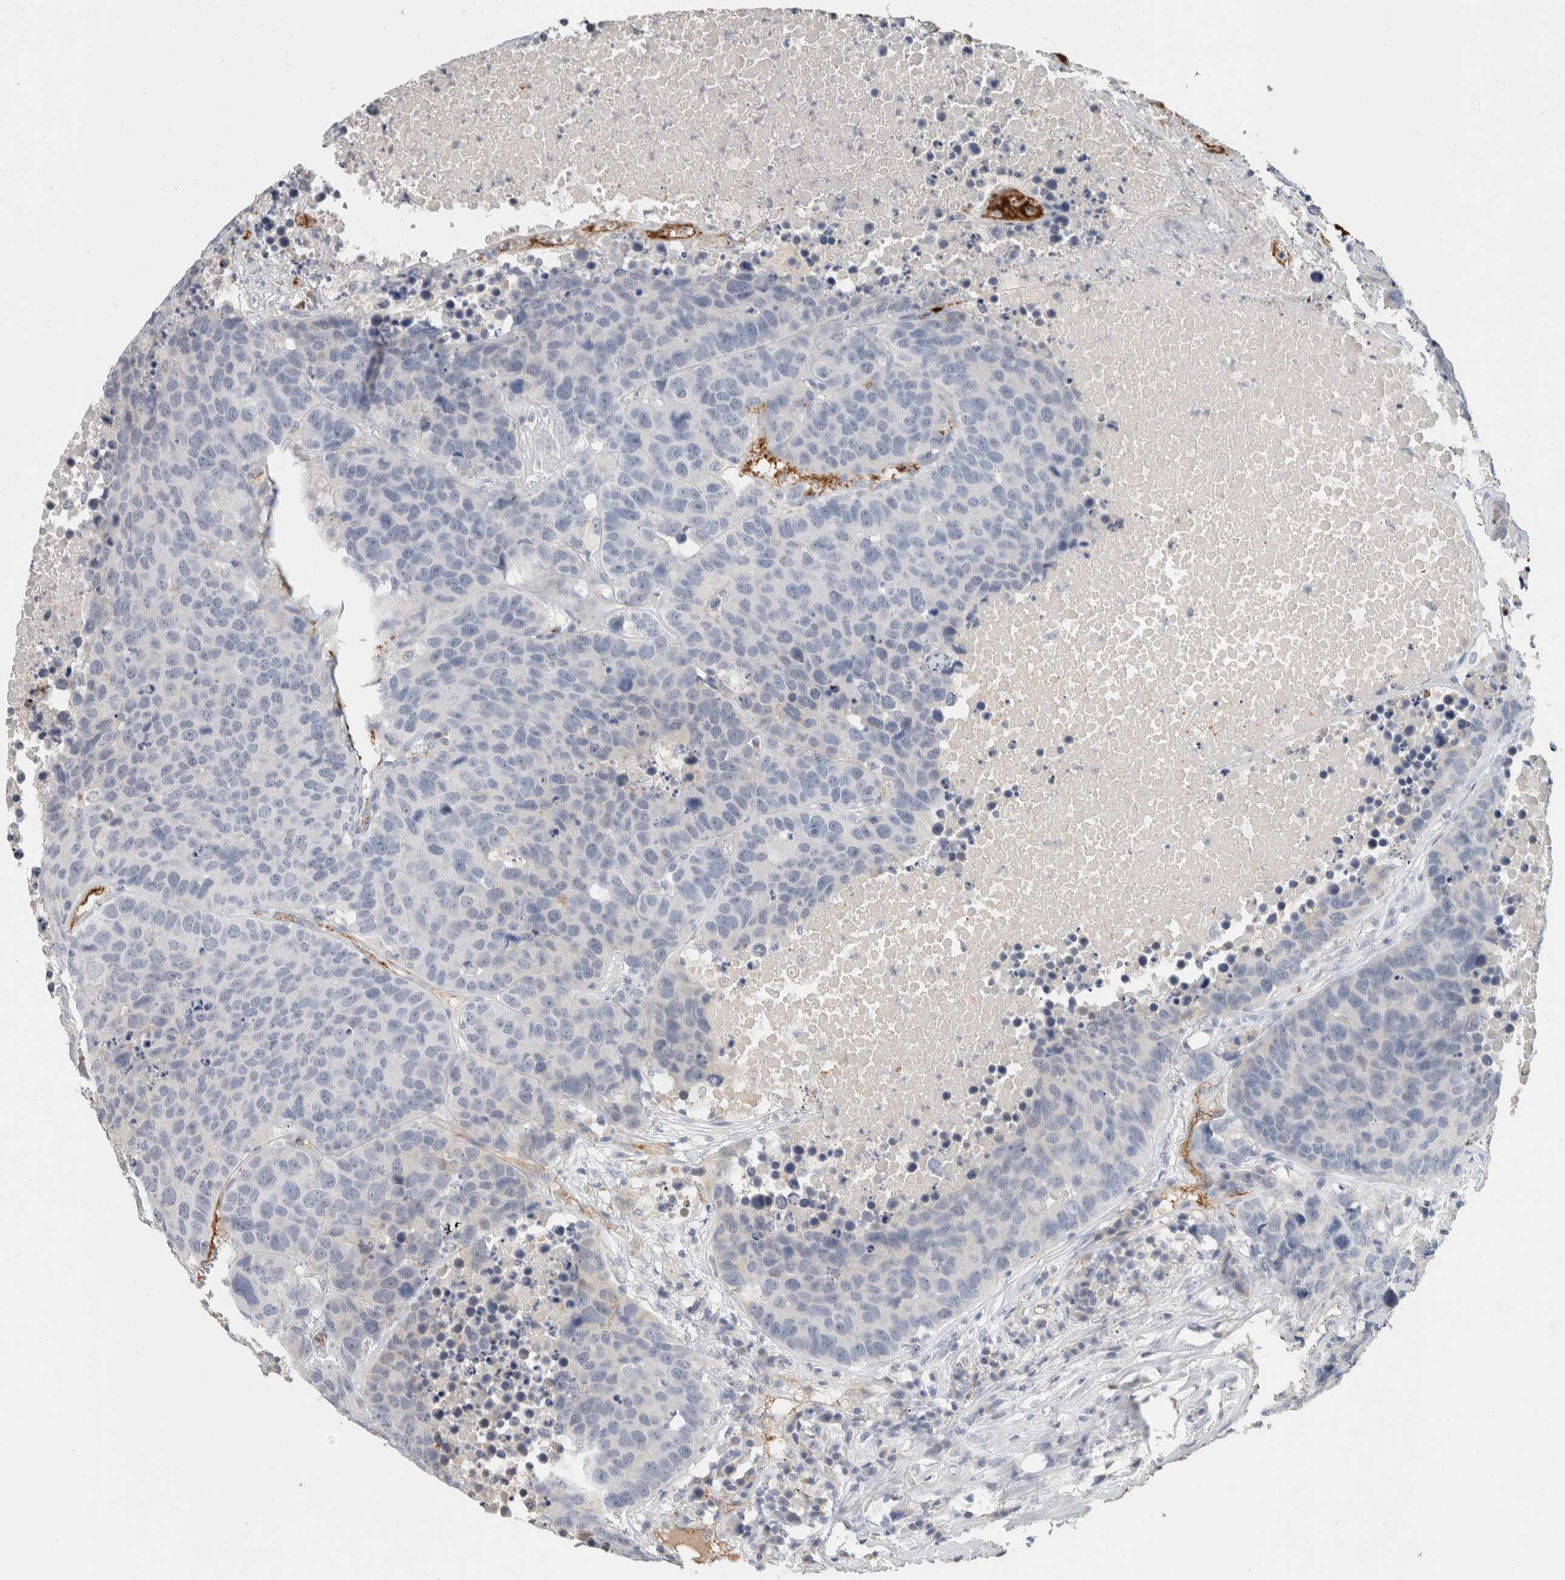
{"staining": {"intensity": "negative", "quantity": "none", "location": "none"}, "tissue": "carcinoid", "cell_type": "Tumor cells", "image_type": "cancer", "snomed": [{"axis": "morphology", "description": "Carcinoid, malignant, NOS"}, {"axis": "topography", "description": "Lung"}], "caption": "Tumor cells show no significant protein staining in malignant carcinoid.", "gene": "CD36", "patient": {"sex": "male", "age": 60}}